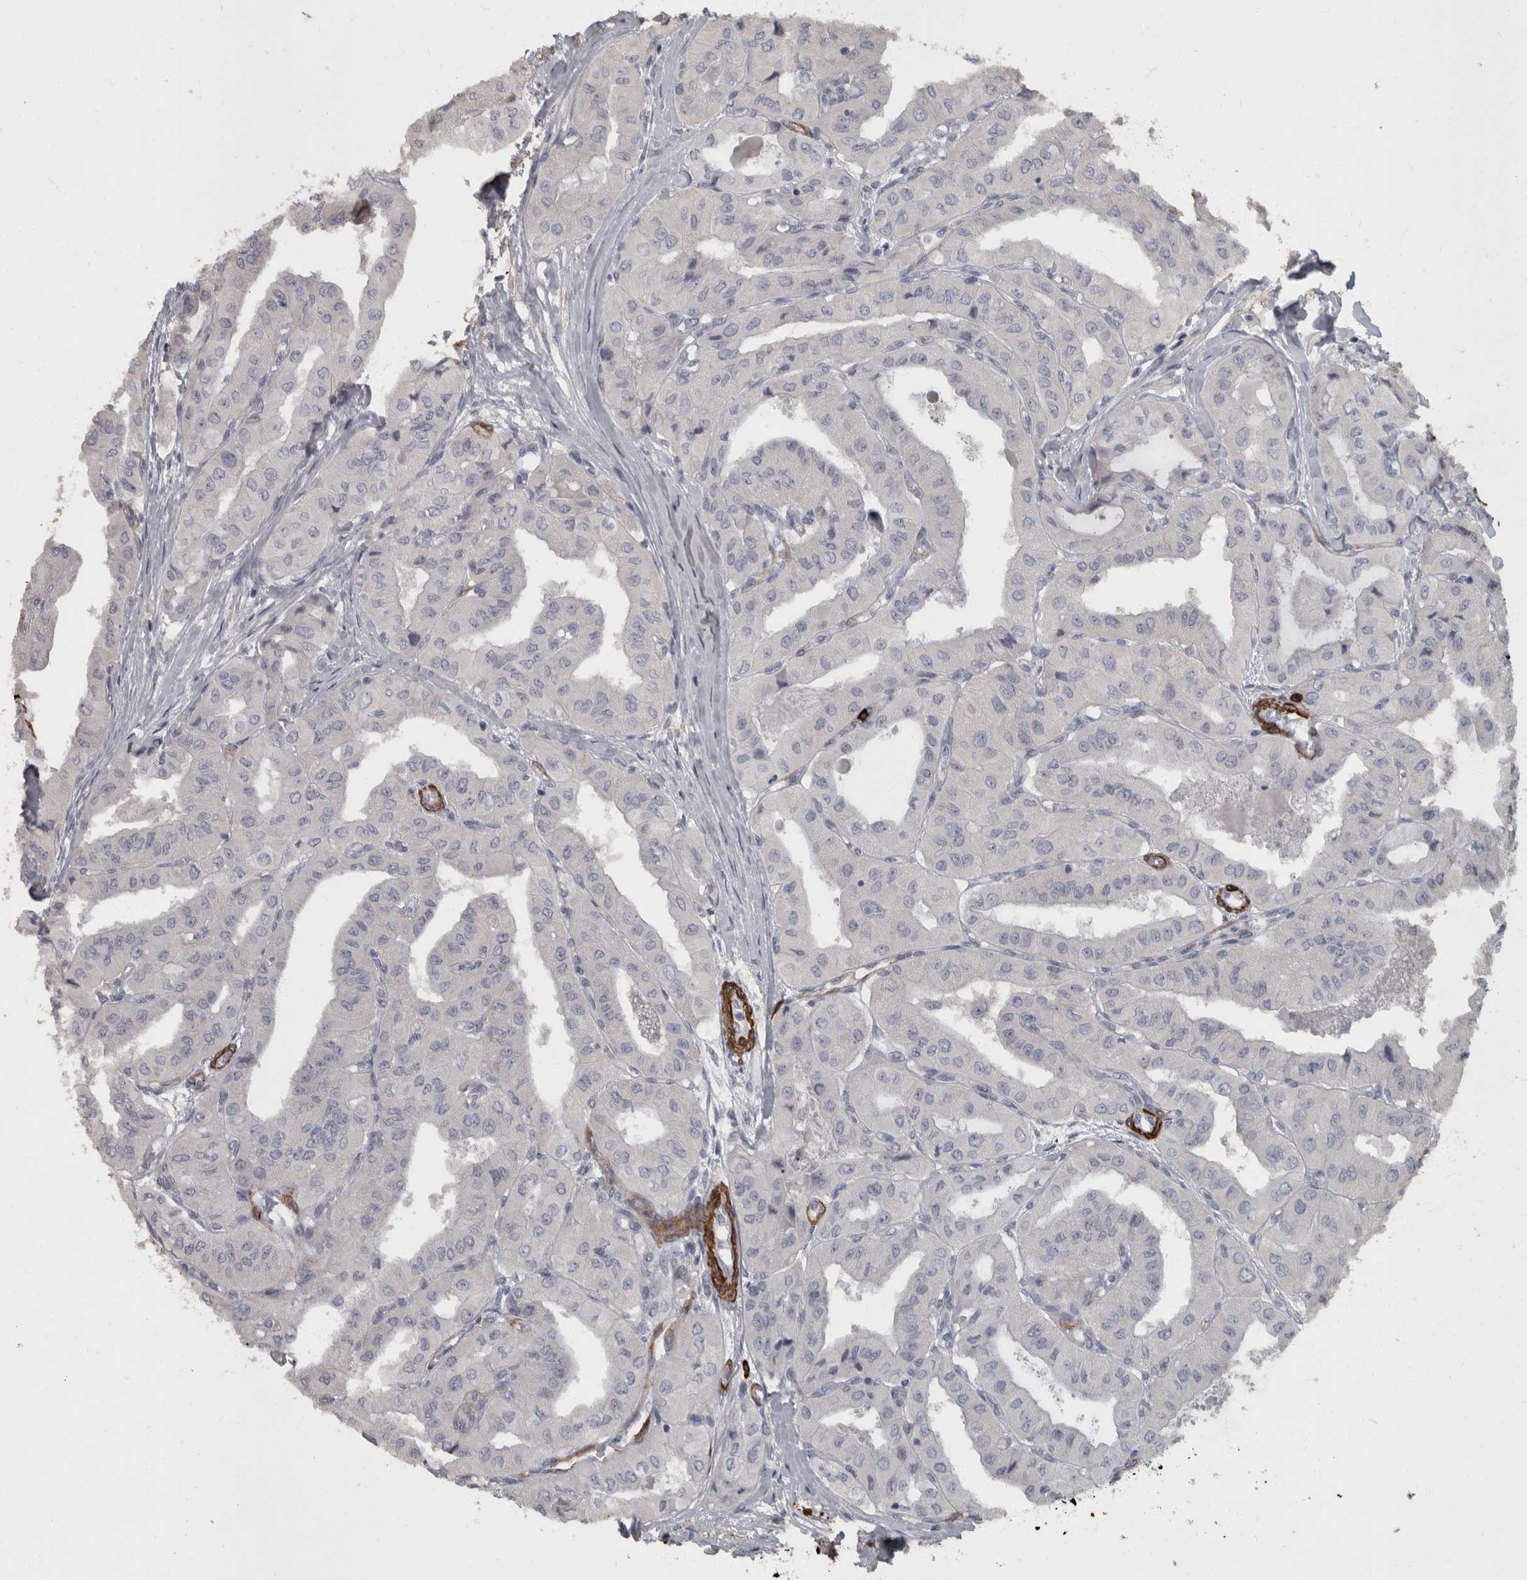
{"staining": {"intensity": "negative", "quantity": "none", "location": "none"}, "tissue": "thyroid cancer", "cell_type": "Tumor cells", "image_type": "cancer", "snomed": [{"axis": "morphology", "description": "Papillary adenocarcinoma, NOS"}, {"axis": "topography", "description": "Thyroid gland"}], "caption": "The photomicrograph exhibits no staining of tumor cells in thyroid cancer (papillary adenocarcinoma).", "gene": "MASTL", "patient": {"sex": "female", "age": 59}}